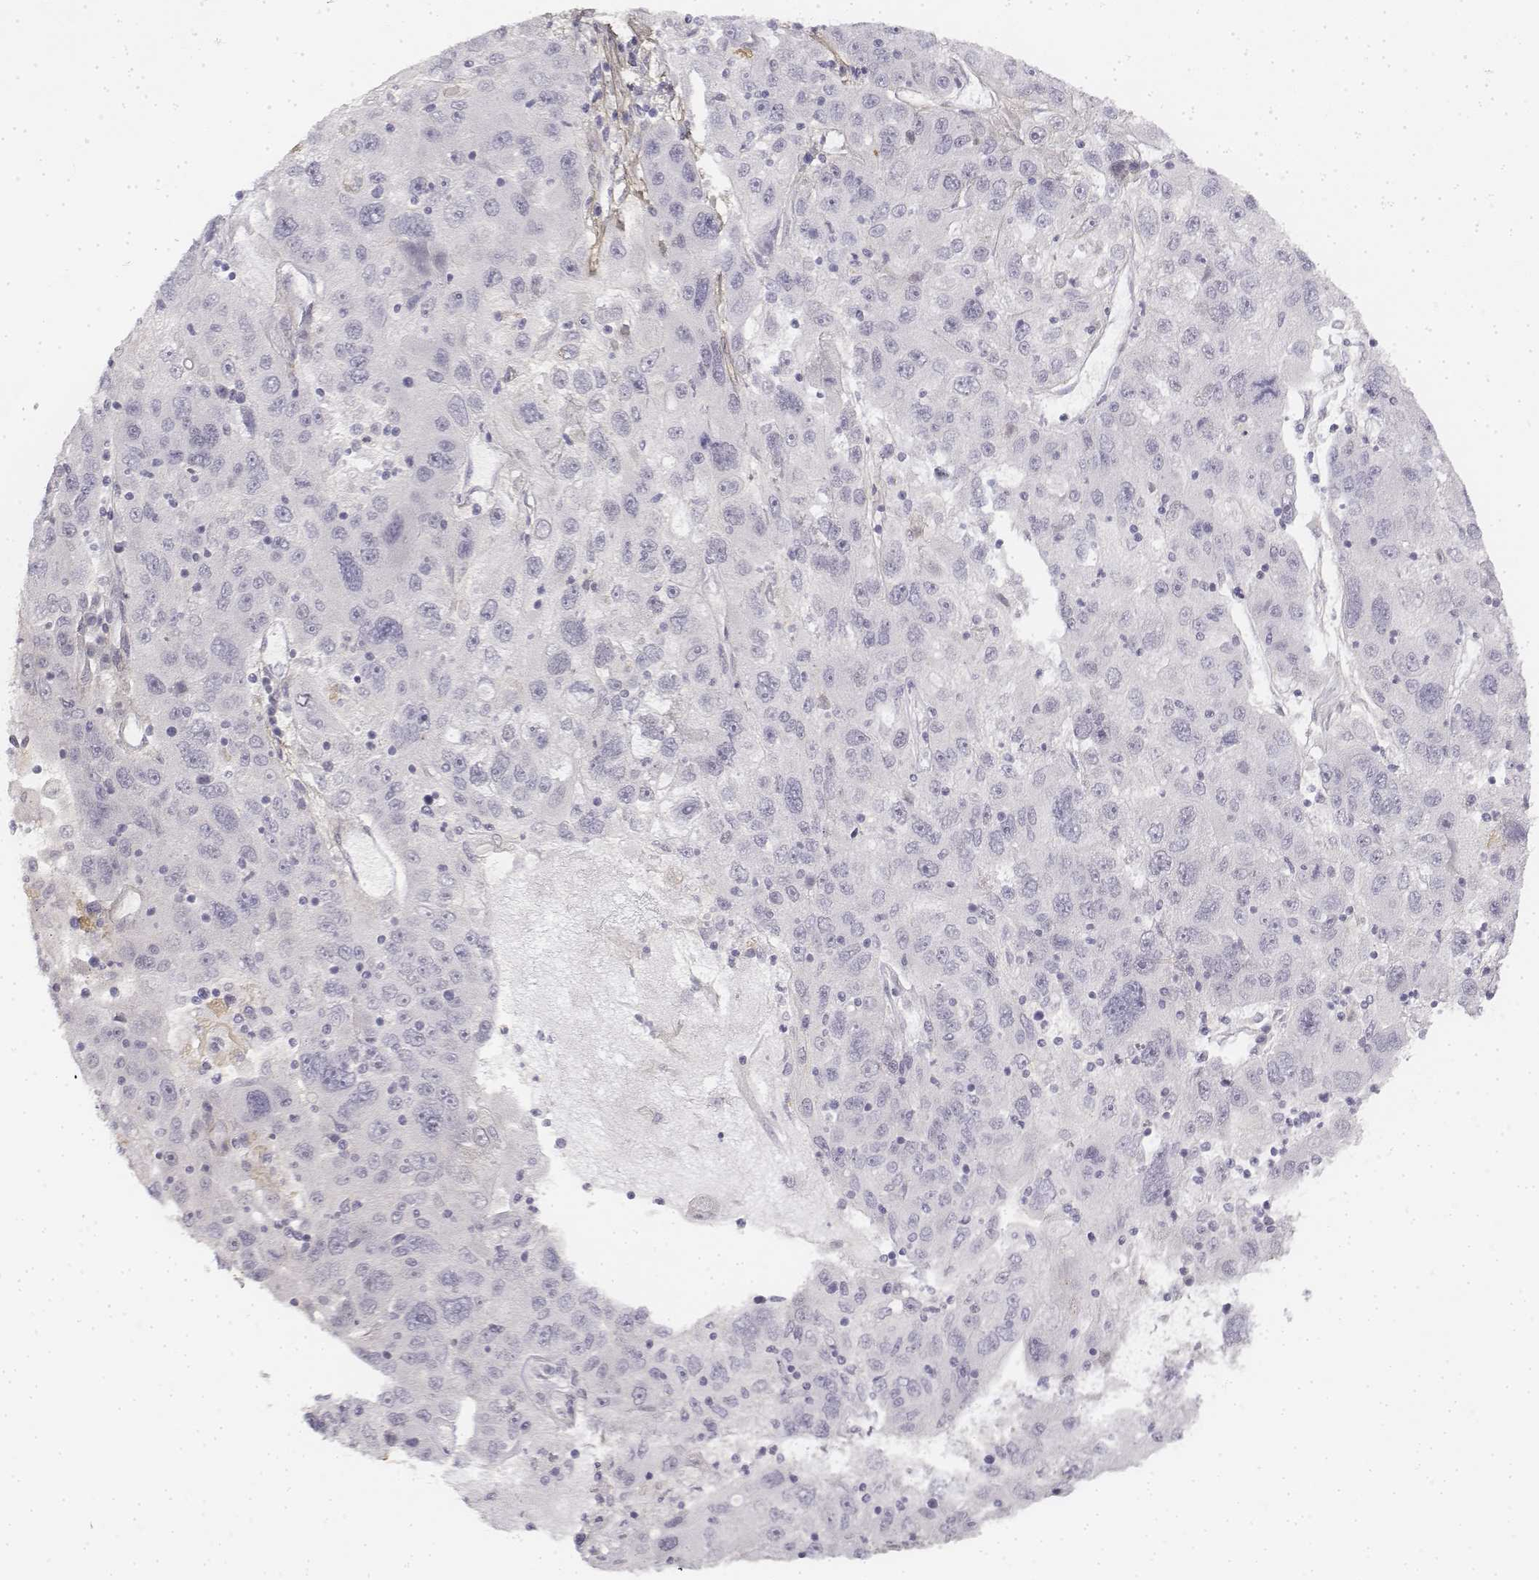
{"staining": {"intensity": "negative", "quantity": "none", "location": "none"}, "tissue": "stomach cancer", "cell_type": "Tumor cells", "image_type": "cancer", "snomed": [{"axis": "morphology", "description": "Adenocarcinoma, NOS"}, {"axis": "topography", "description": "Stomach"}], "caption": "Immunohistochemistry micrograph of neoplastic tissue: stomach cancer (adenocarcinoma) stained with DAB displays no significant protein expression in tumor cells. (Stains: DAB (3,3'-diaminobenzidine) immunohistochemistry with hematoxylin counter stain, Microscopy: brightfield microscopy at high magnification).", "gene": "KRT84", "patient": {"sex": "male", "age": 56}}